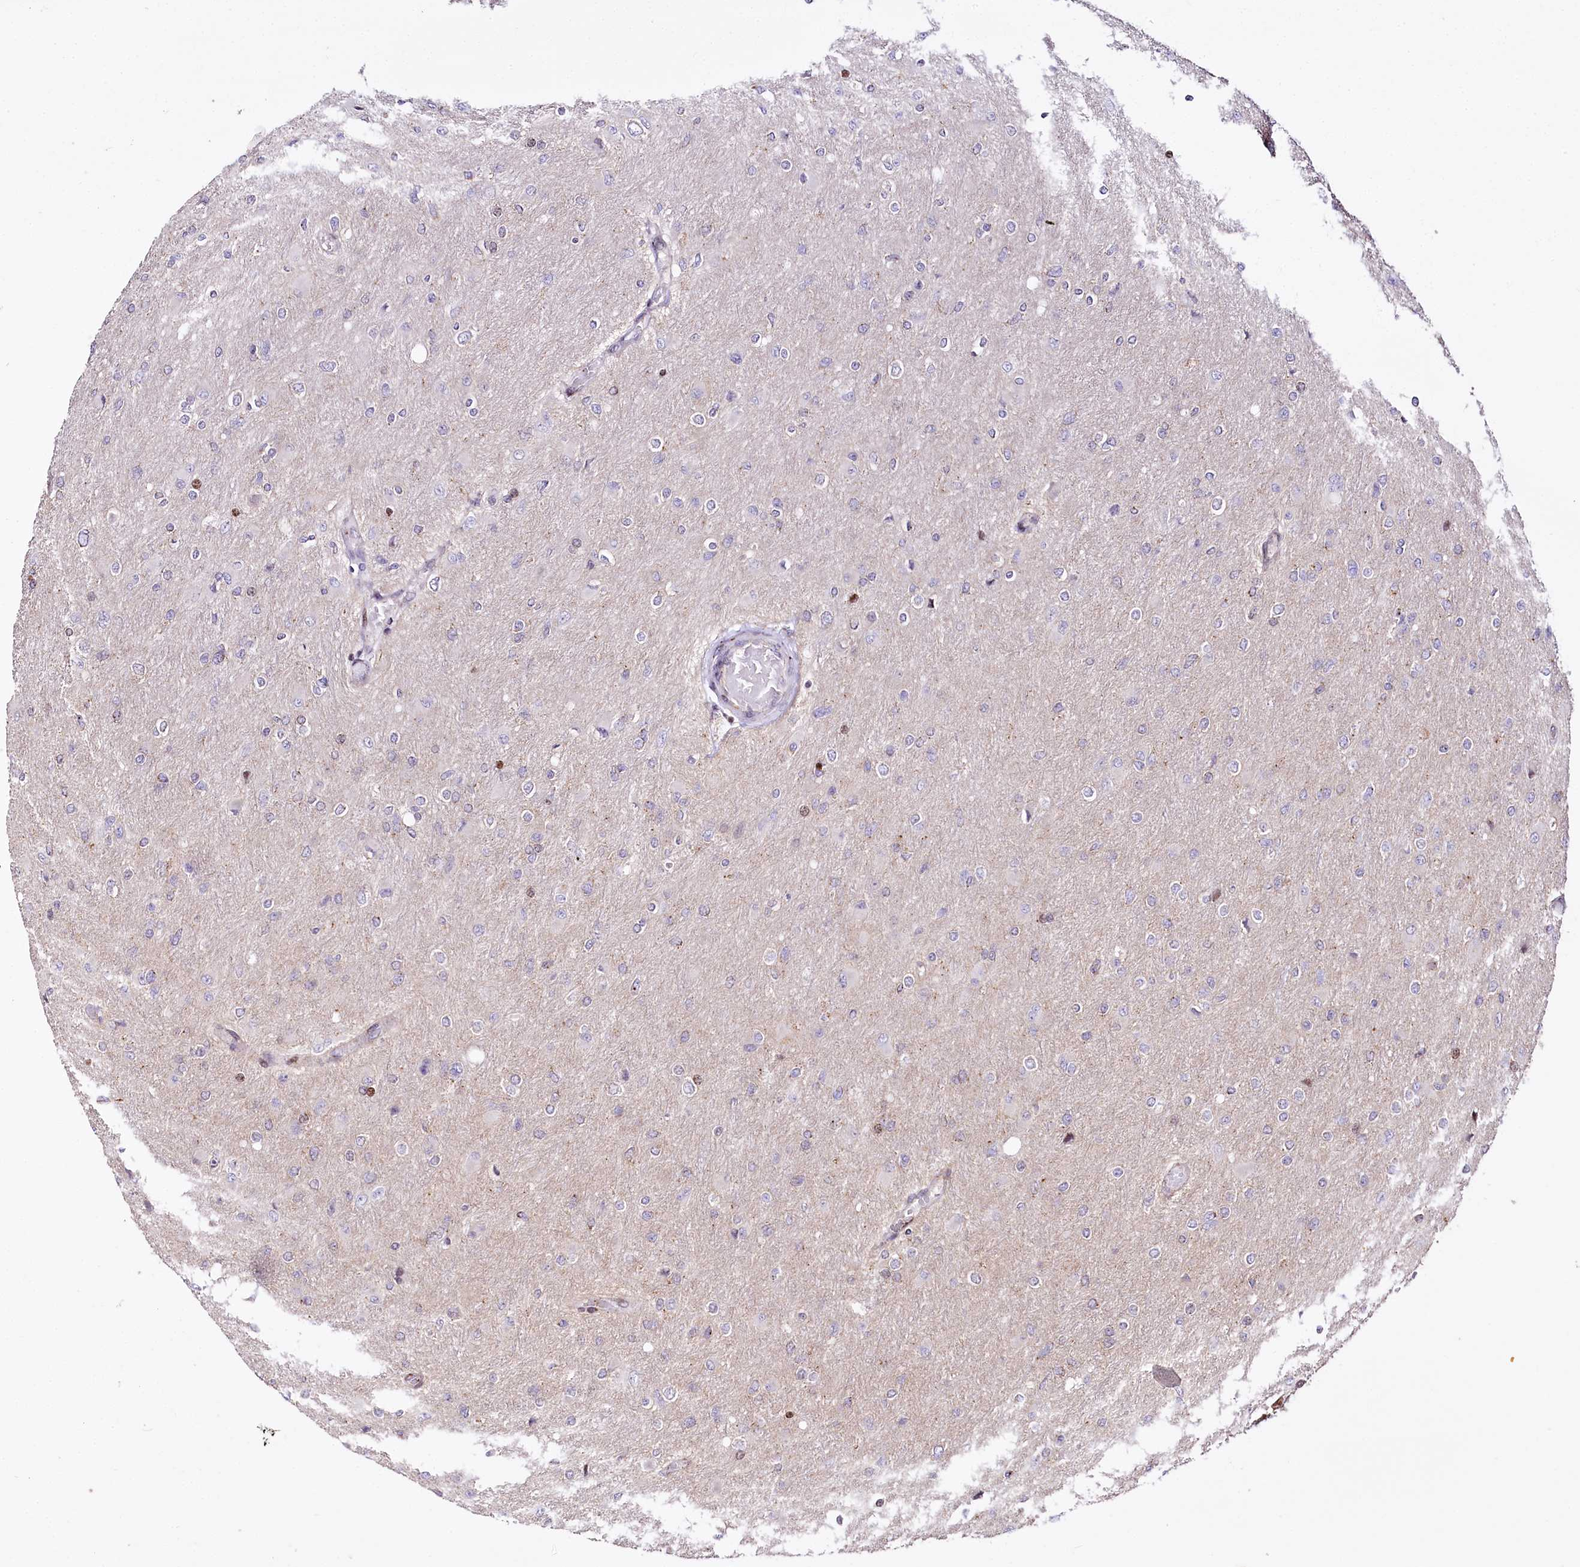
{"staining": {"intensity": "negative", "quantity": "none", "location": "none"}, "tissue": "glioma", "cell_type": "Tumor cells", "image_type": "cancer", "snomed": [{"axis": "morphology", "description": "Glioma, malignant, High grade"}, {"axis": "topography", "description": "Cerebral cortex"}], "caption": "Immunohistochemistry micrograph of neoplastic tissue: glioma stained with DAB displays no significant protein positivity in tumor cells. The staining was performed using DAB (3,3'-diaminobenzidine) to visualize the protein expression in brown, while the nuclei were stained in blue with hematoxylin (Magnification: 20x).", "gene": "ZFYVE27", "patient": {"sex": "female", "age": 36}}